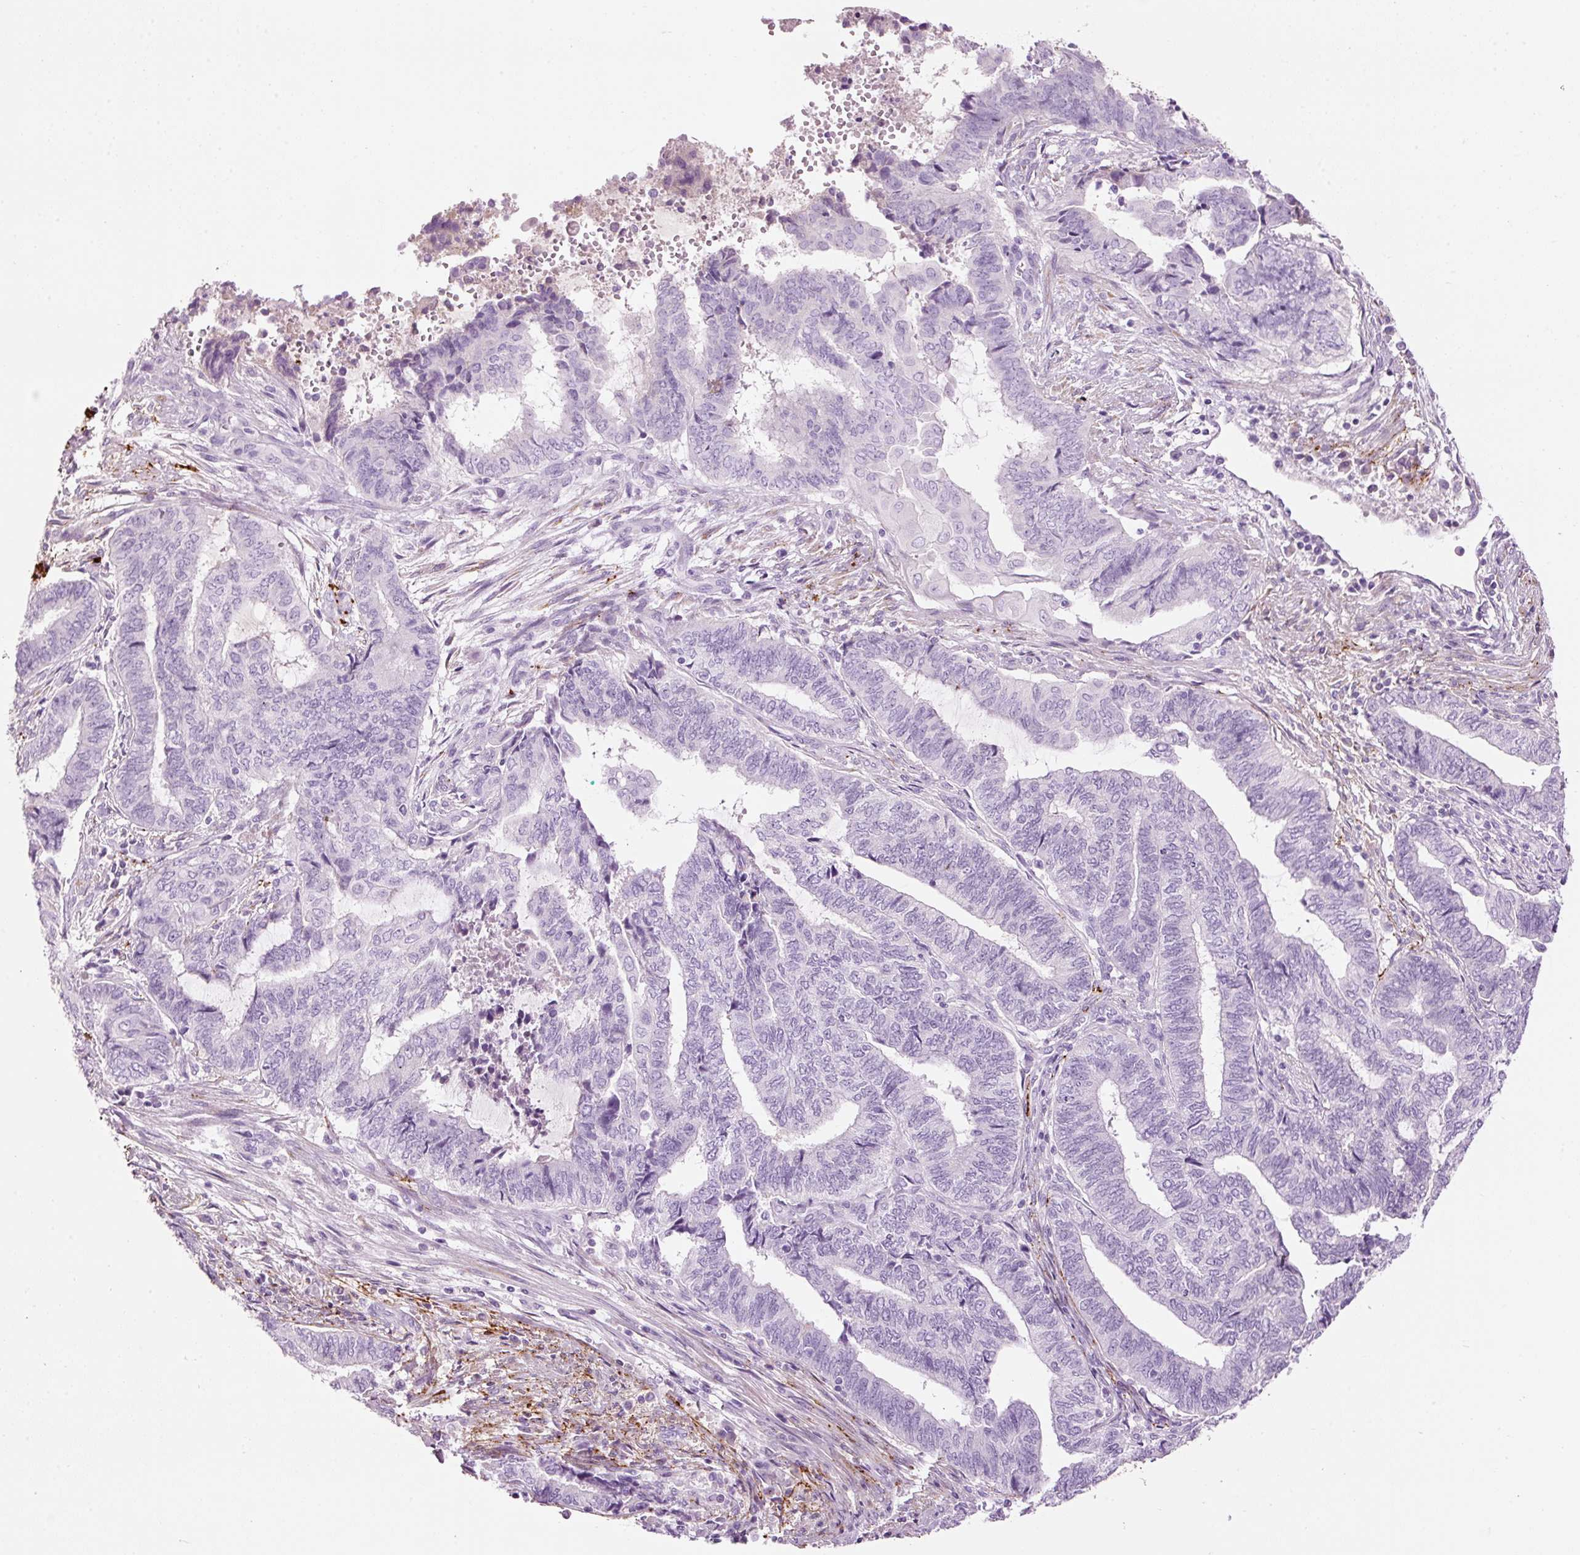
{"staining": {"intensity": "negative", "quantity": "none", "location": "none"}, "tissue": "endometrial cancer", "cell_type": "Tumor cells", "image_type": "cancer", "snomed": [{"axis": "morphology", "description": "Adenocarcinoma, NOS"}, {"axis": "topography", "description": "Uterus"}, {"axis": "topography", "description": "Endometrium"}], "caption": "This is an immunohistochemistry (IHC) micrograph of human endometrial cancer. There is no staining in tumor cells.", "gene": "MFAP4", "patient": {"sex": "female", "age": 70}}